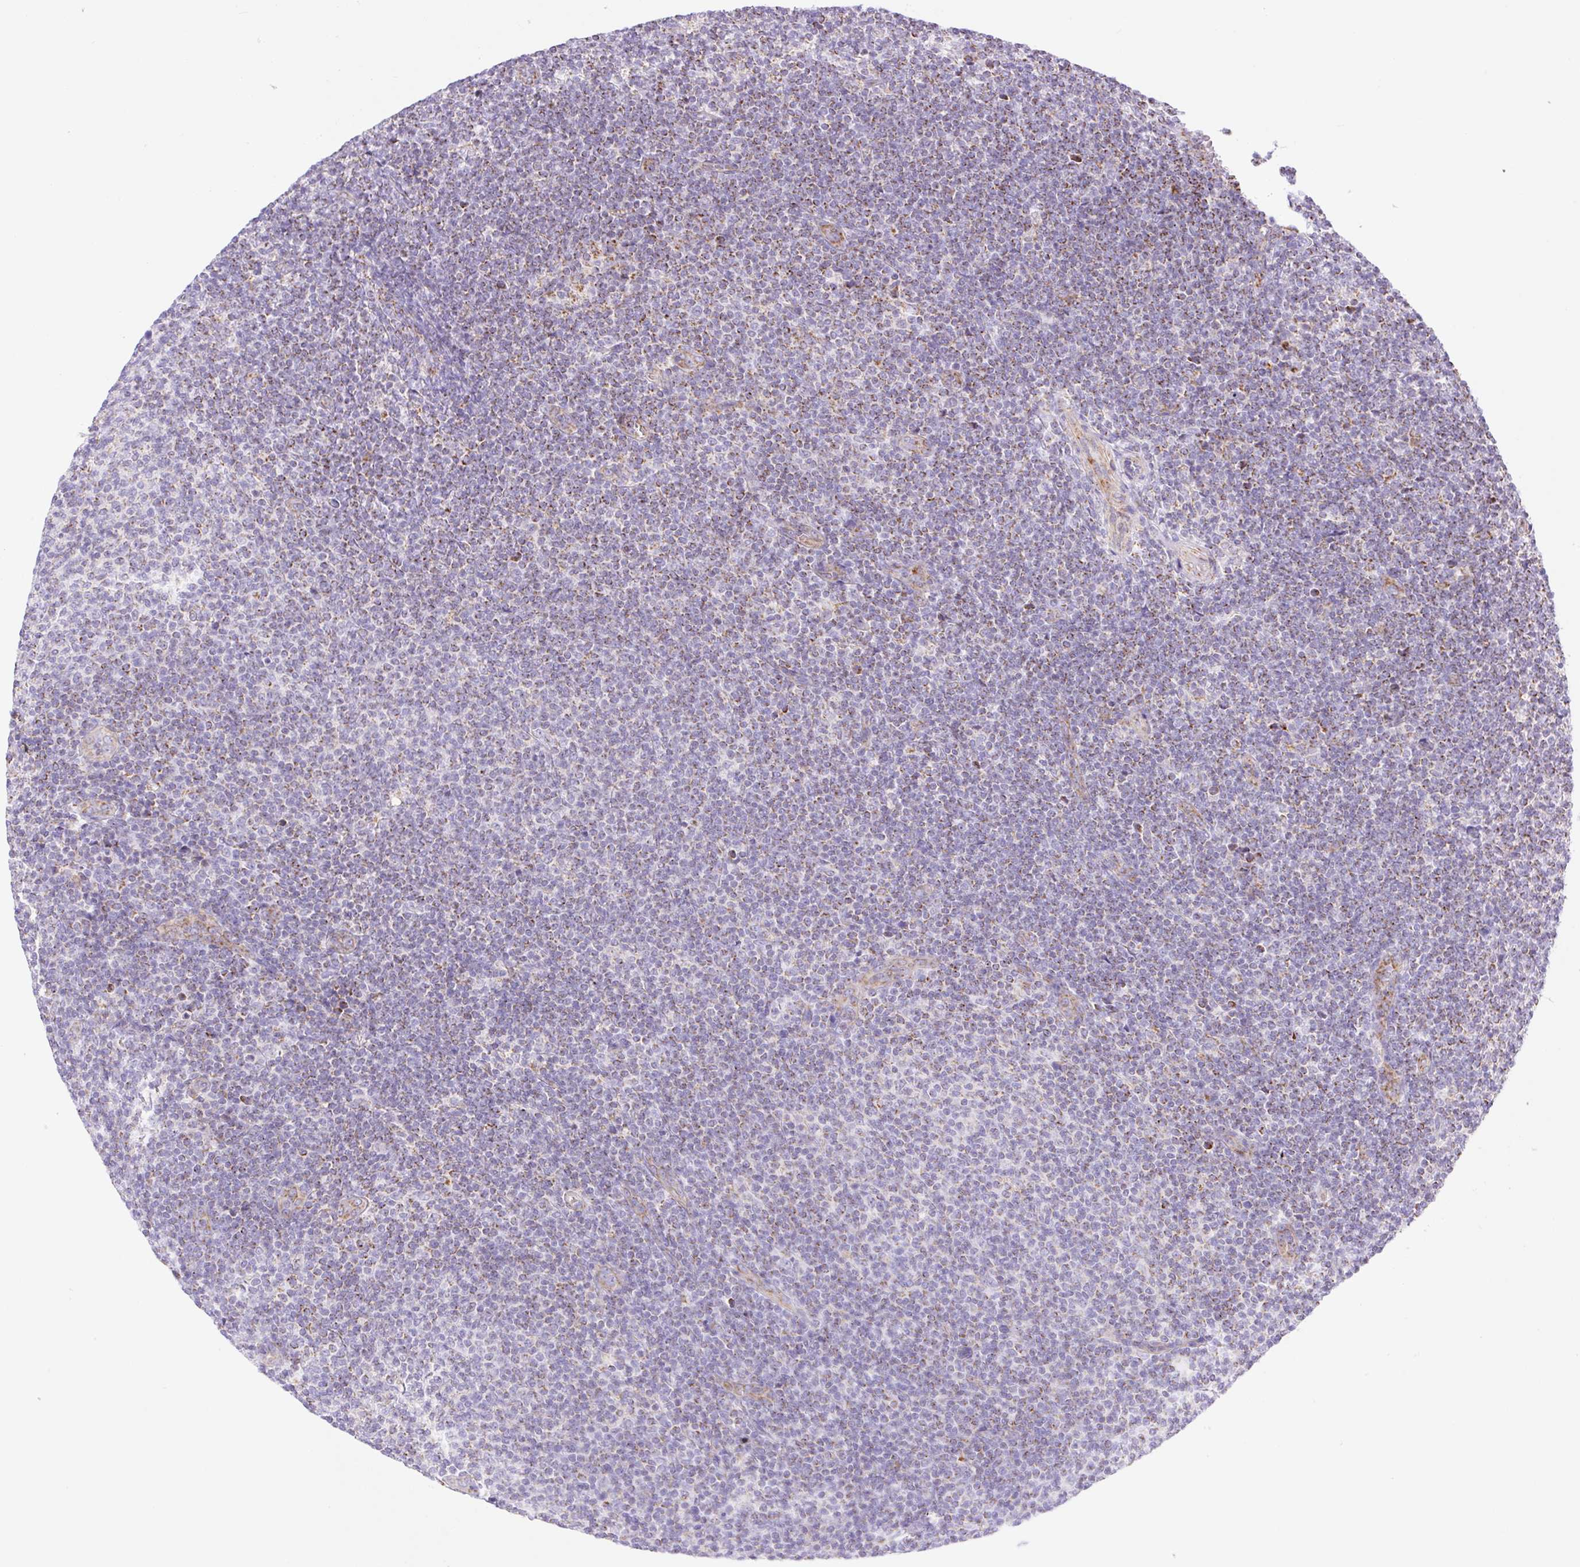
{"staining": {"intensity": "moderate", "quantity": "25%-75%", "location": "cytoplasmic/membranous"}, "tissue": "lymphoma", "cell_type": "Tumor cells", "image_type": "cancer", "snomed": [{"axis": "morphology", "description": "Malignant lymphoma, non-Hodgkin's type, Low grade"}, {"axis": "topography", "description": "Lymph node"}], "caption": "Moderate cytoplasmic/membranous positivity for a protein is present in about 25%-75% of tumor cells of low-grade malignant lymphoma, non-Hodgkin's type using immunohistochemistry (IHC).", "gene": "ETNK2", "patient": {"sex": "male", "age": 66}}